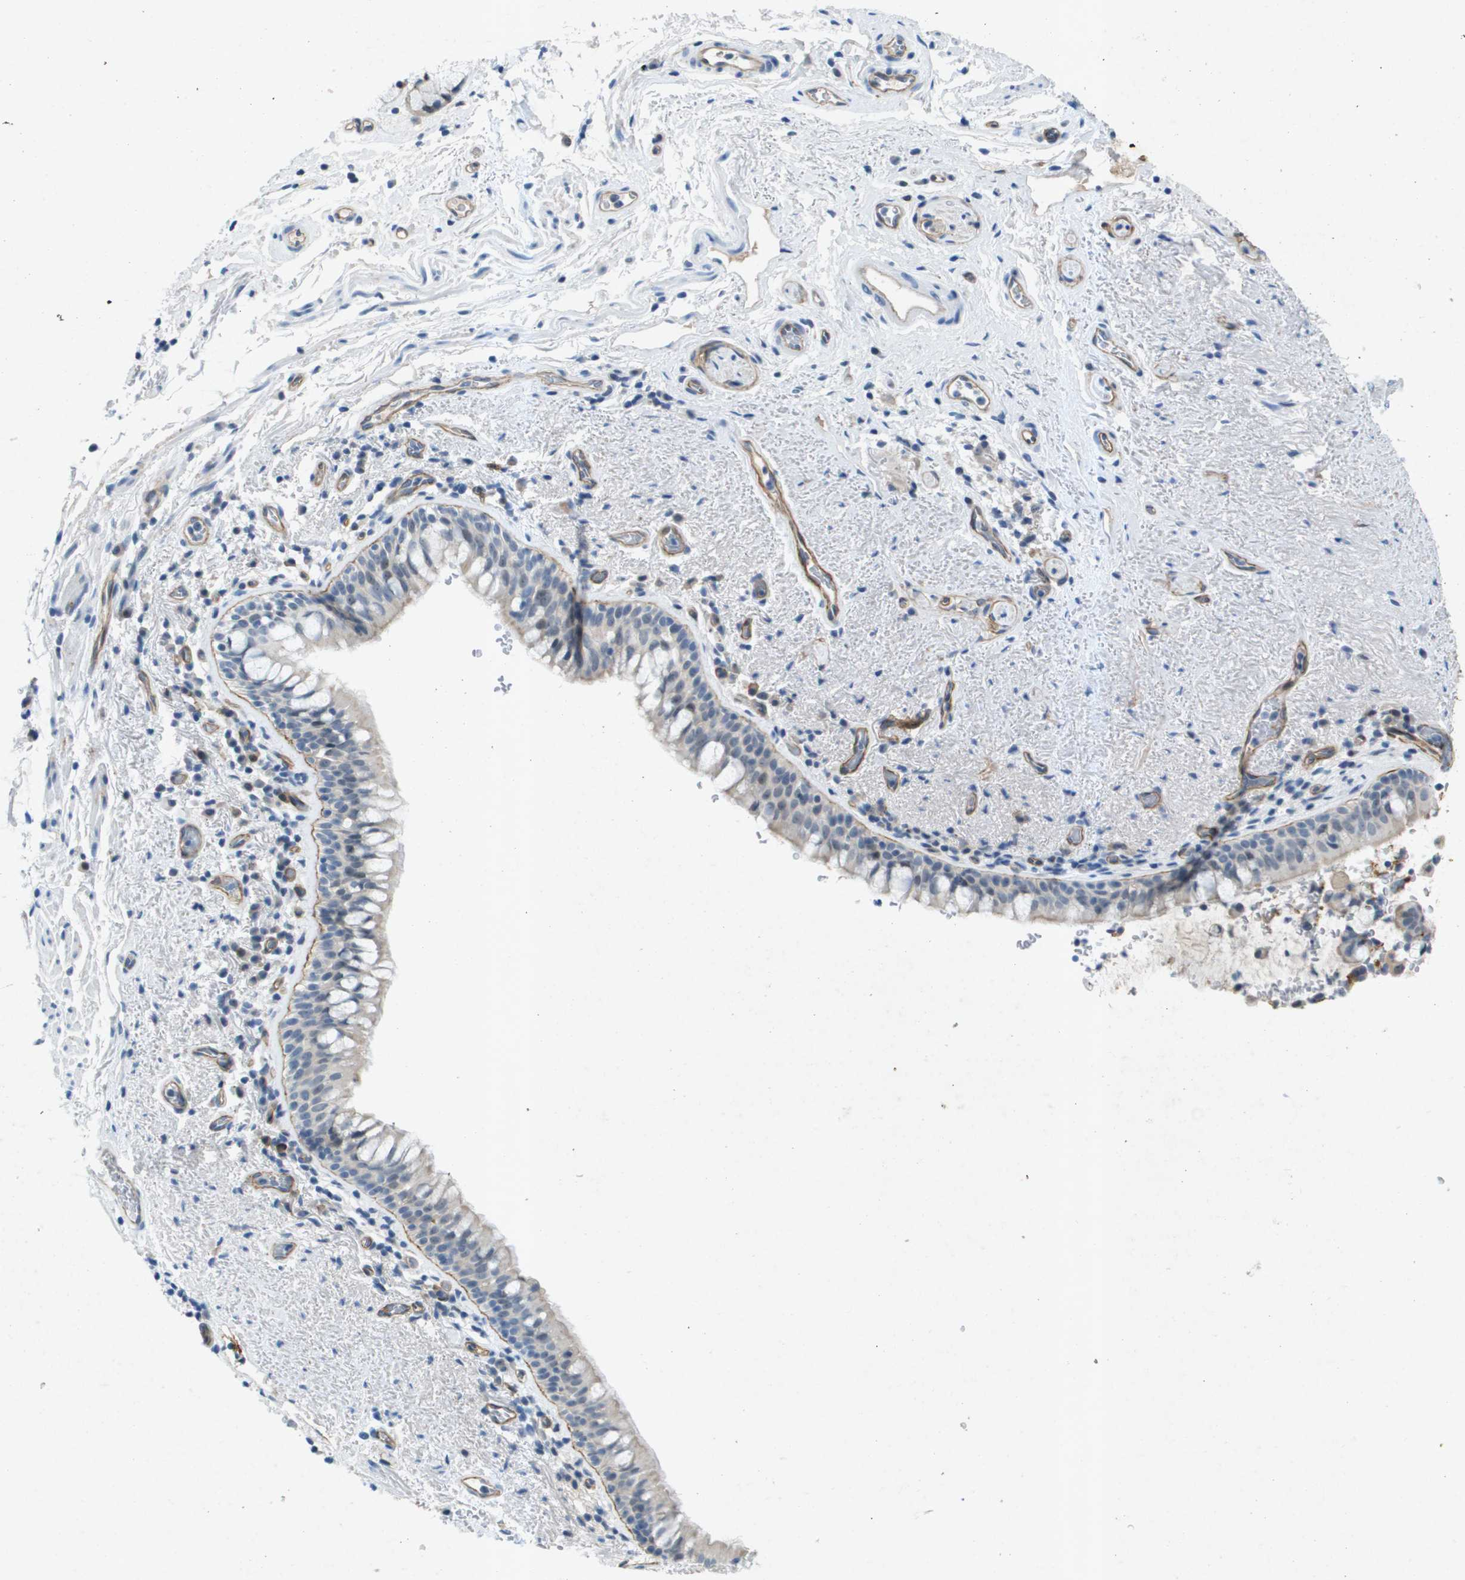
{"staining": {"intensity": "negative", "quantity": "none", "location": "none"}, "tissue": "bronchus", "cell_type": "Respiratory epithelial cells", "image_type": "normal", "snomed": [{"axis": "morphology", "description": "Normal tissue, NOS"}, {"axis": "morphology", "description": "Inflammation, NOS"}, {"axis": "topography", "description": "Cartilage tissue"}, {"axis": "topography", "description": "Bronchus"}], "caption": "Immunohistochemistry (IHC) photomicrograph of benign bronchus stained for a protein (brown), which shows no positivity in respiratory epithelial cells.", "gene": "ITGA6", "patient": {"sex": "male", "age": 77}}